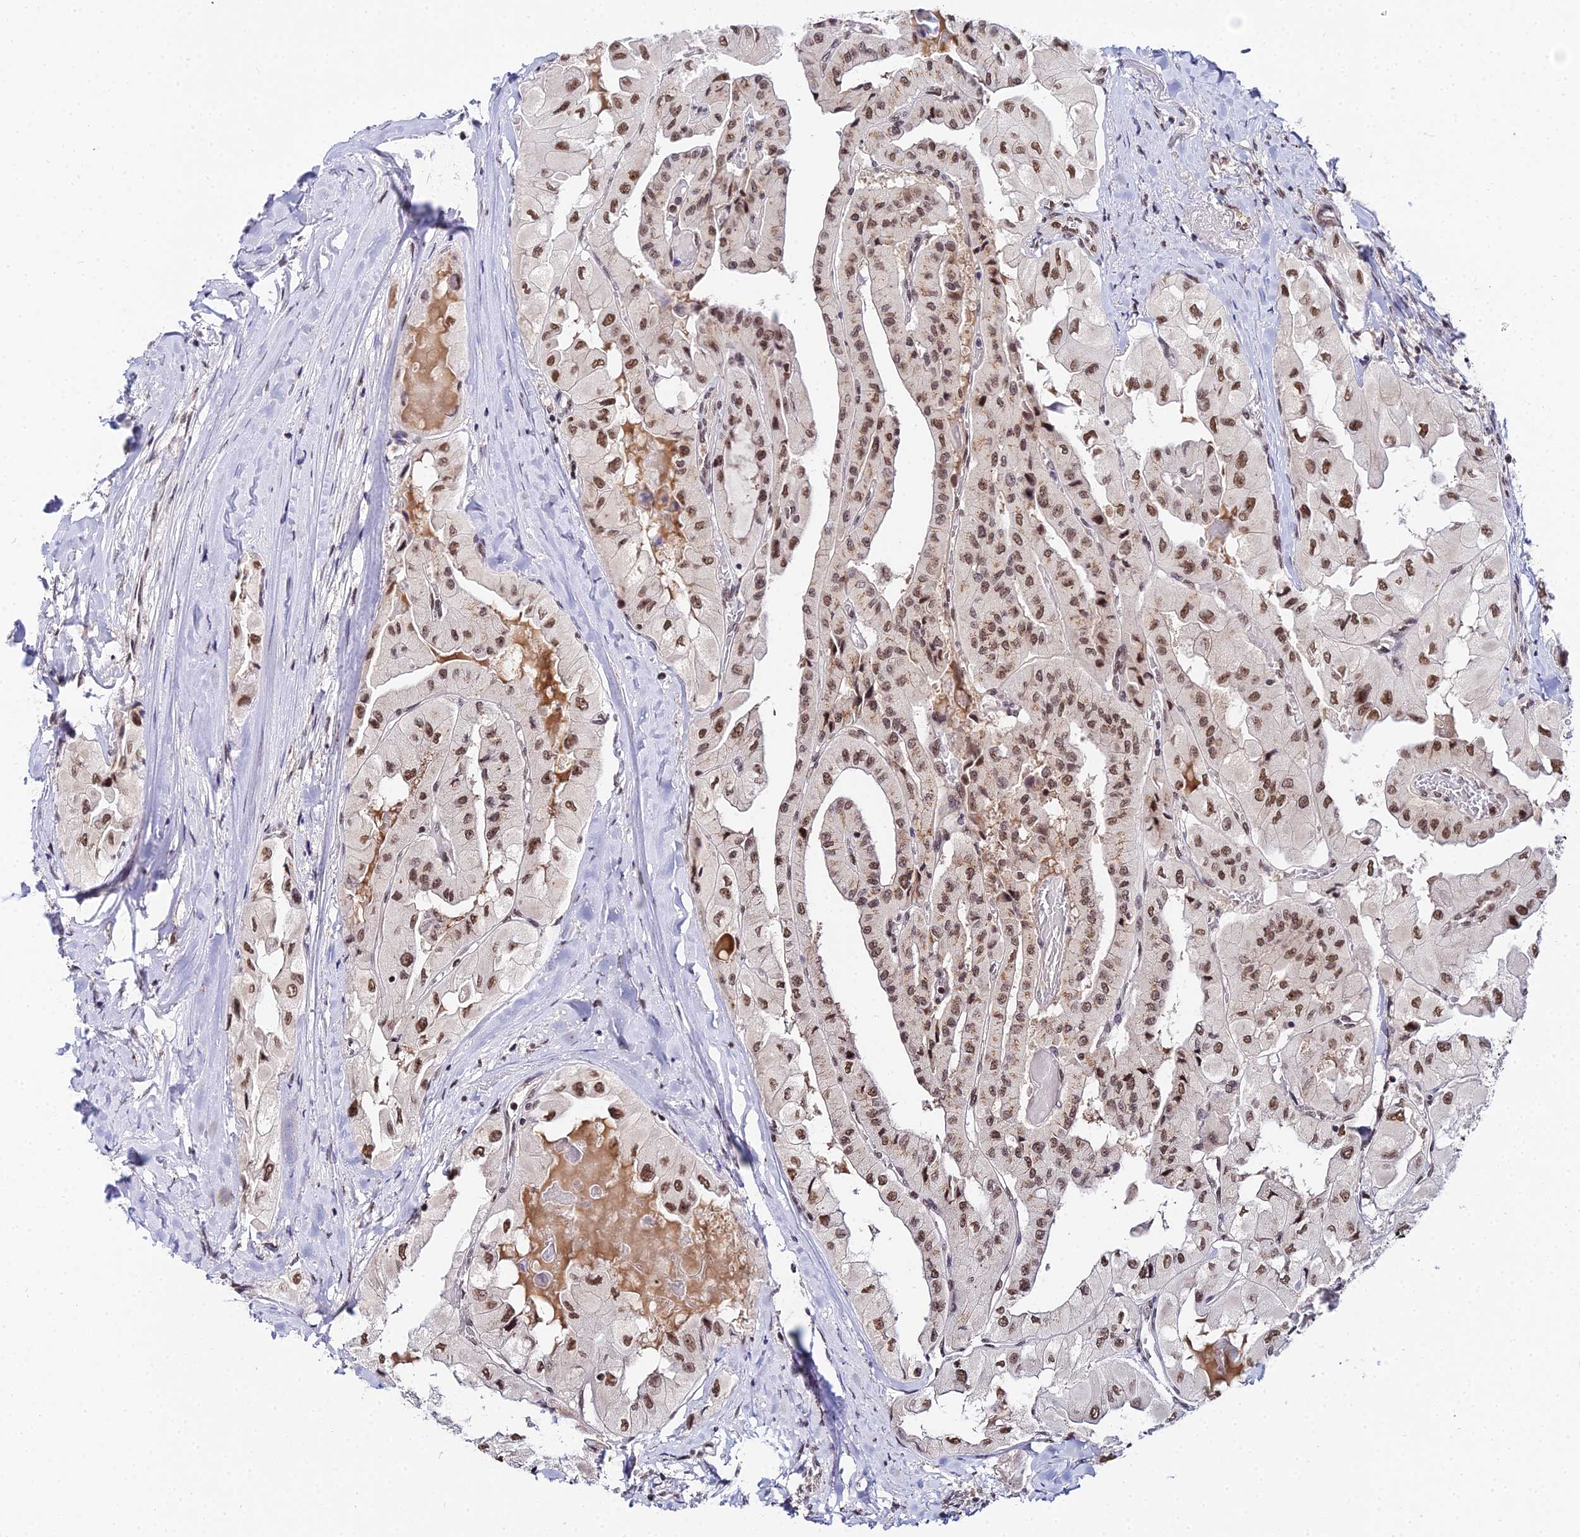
{"staining": {"intensity": "moderate", "quantity": ">75%", "location": "nuclear"}, "tissue": "thyroid cancer", "cell_type": "Tumor cells", "image_type": "cancer", "snomed": [{"axis": "morphology", "description": "Normal tissue, NOS"}, {"axis": "morphology", "description": "Papillary adenocarcinoma, NOS"}, {"axis": "topography", "description": "Thyroid gland"}], "caption": "Protein staining shows moderate nuclear positivity in approximately >75% of tumor cells in thyroid cancer (papillary adenocarcinoma). (Stains: DAB (3,3'-diaminobenzidine) in brown, nuclei in blue, Microscopy: brightfield microscopy at high magnification).", "gene": "EXOSC3", "patient": {"sex": "female", "age": 59}}